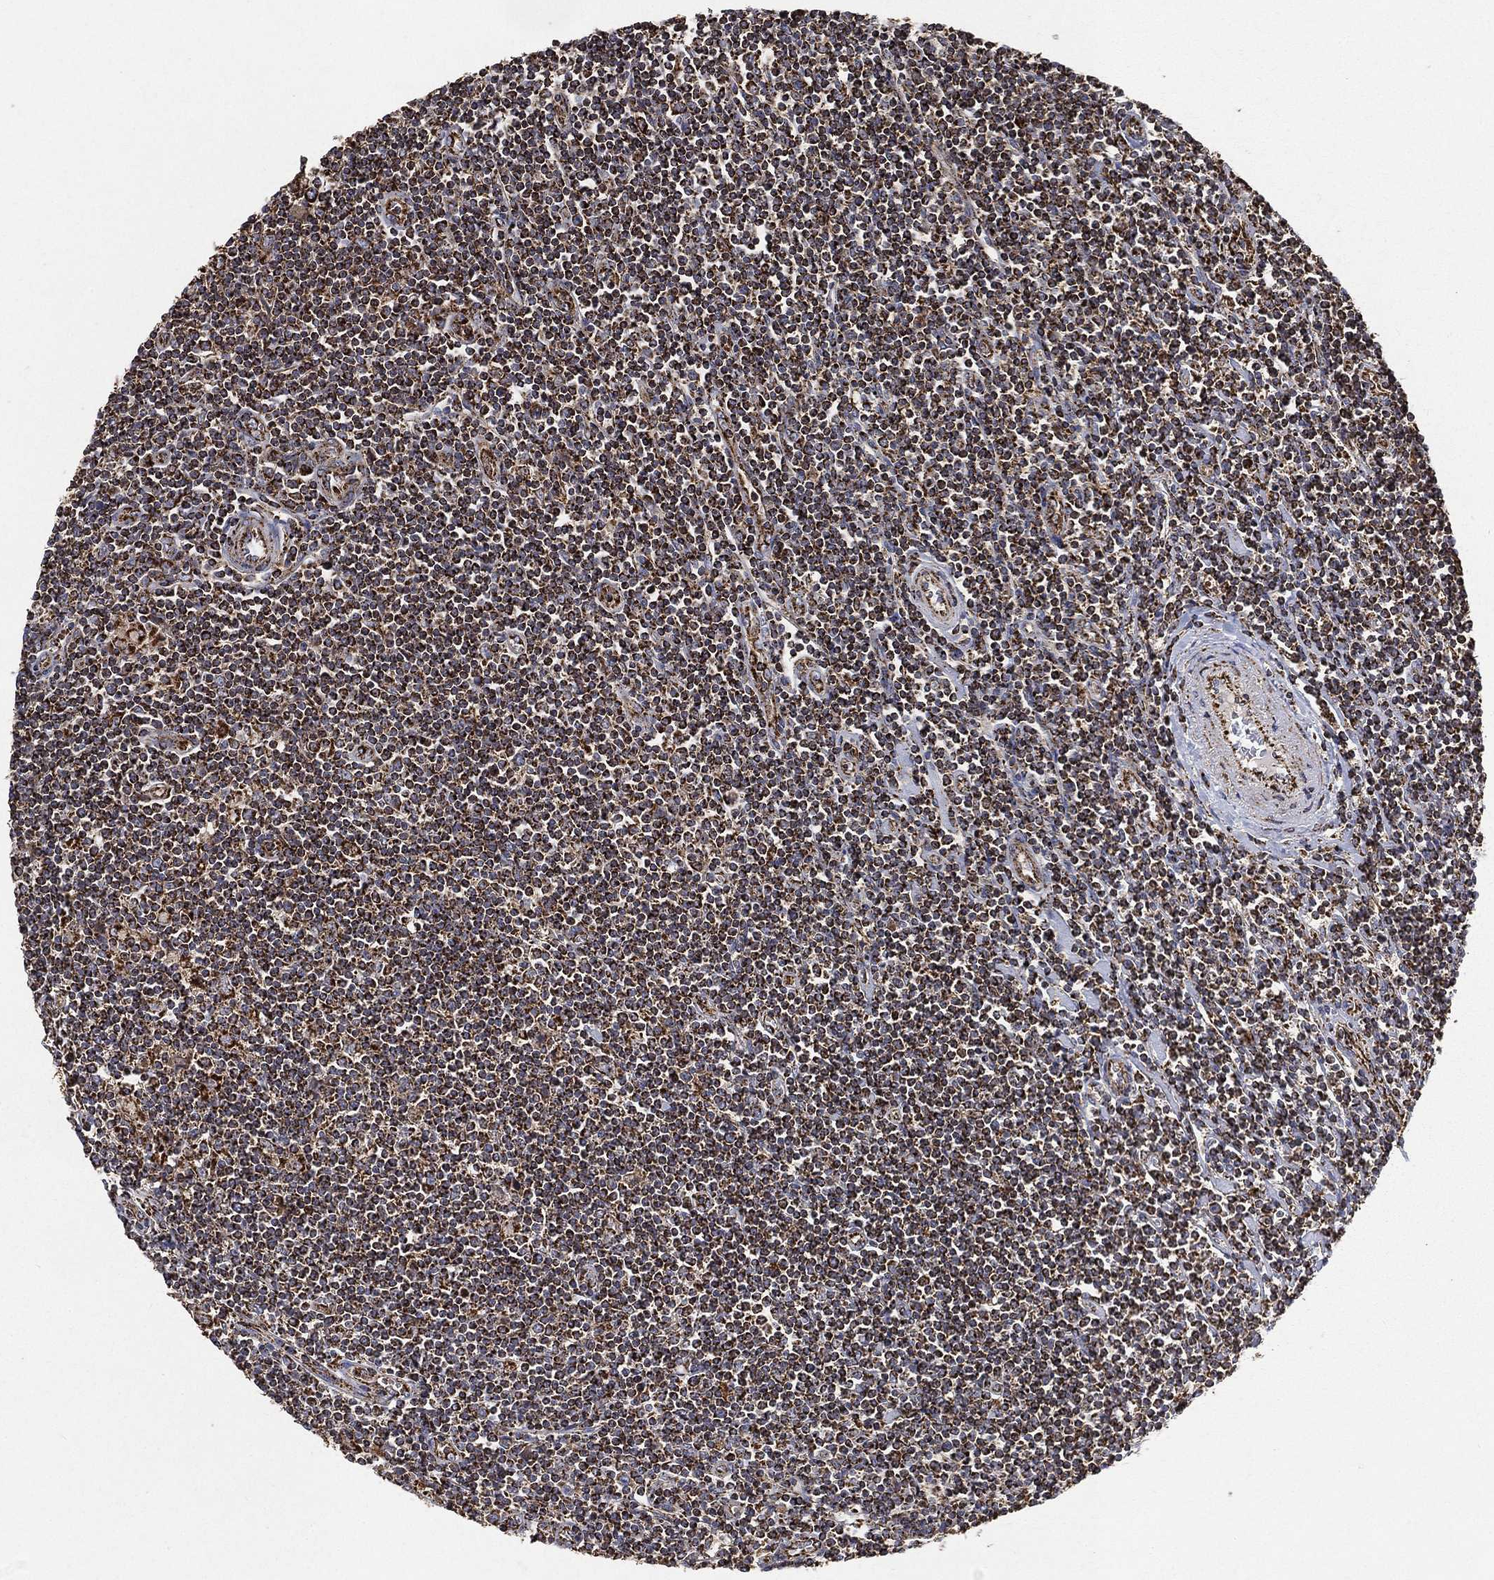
{"staining": {"intensity": "strong", "quantity": ">75%", "location": "cytoplasmic/membranous"}, "tissue": "lymphoma", "cell_type": "Tumor cells", "image_type": "cancer", "snomed": [{"axis": "morphology", "description": "Hodgkin's disease, NOS"}, {"axis": "topography", "description": "Lymph node"}], "caption": "An image showing strong cytoplasmic/membranous positivity in about >75% of tumor cells in lymphoma, as visualized by brown immunohistochemical staining.", "gene": "SLC38A7", "patient": {"sex": "male", "age": 40}}